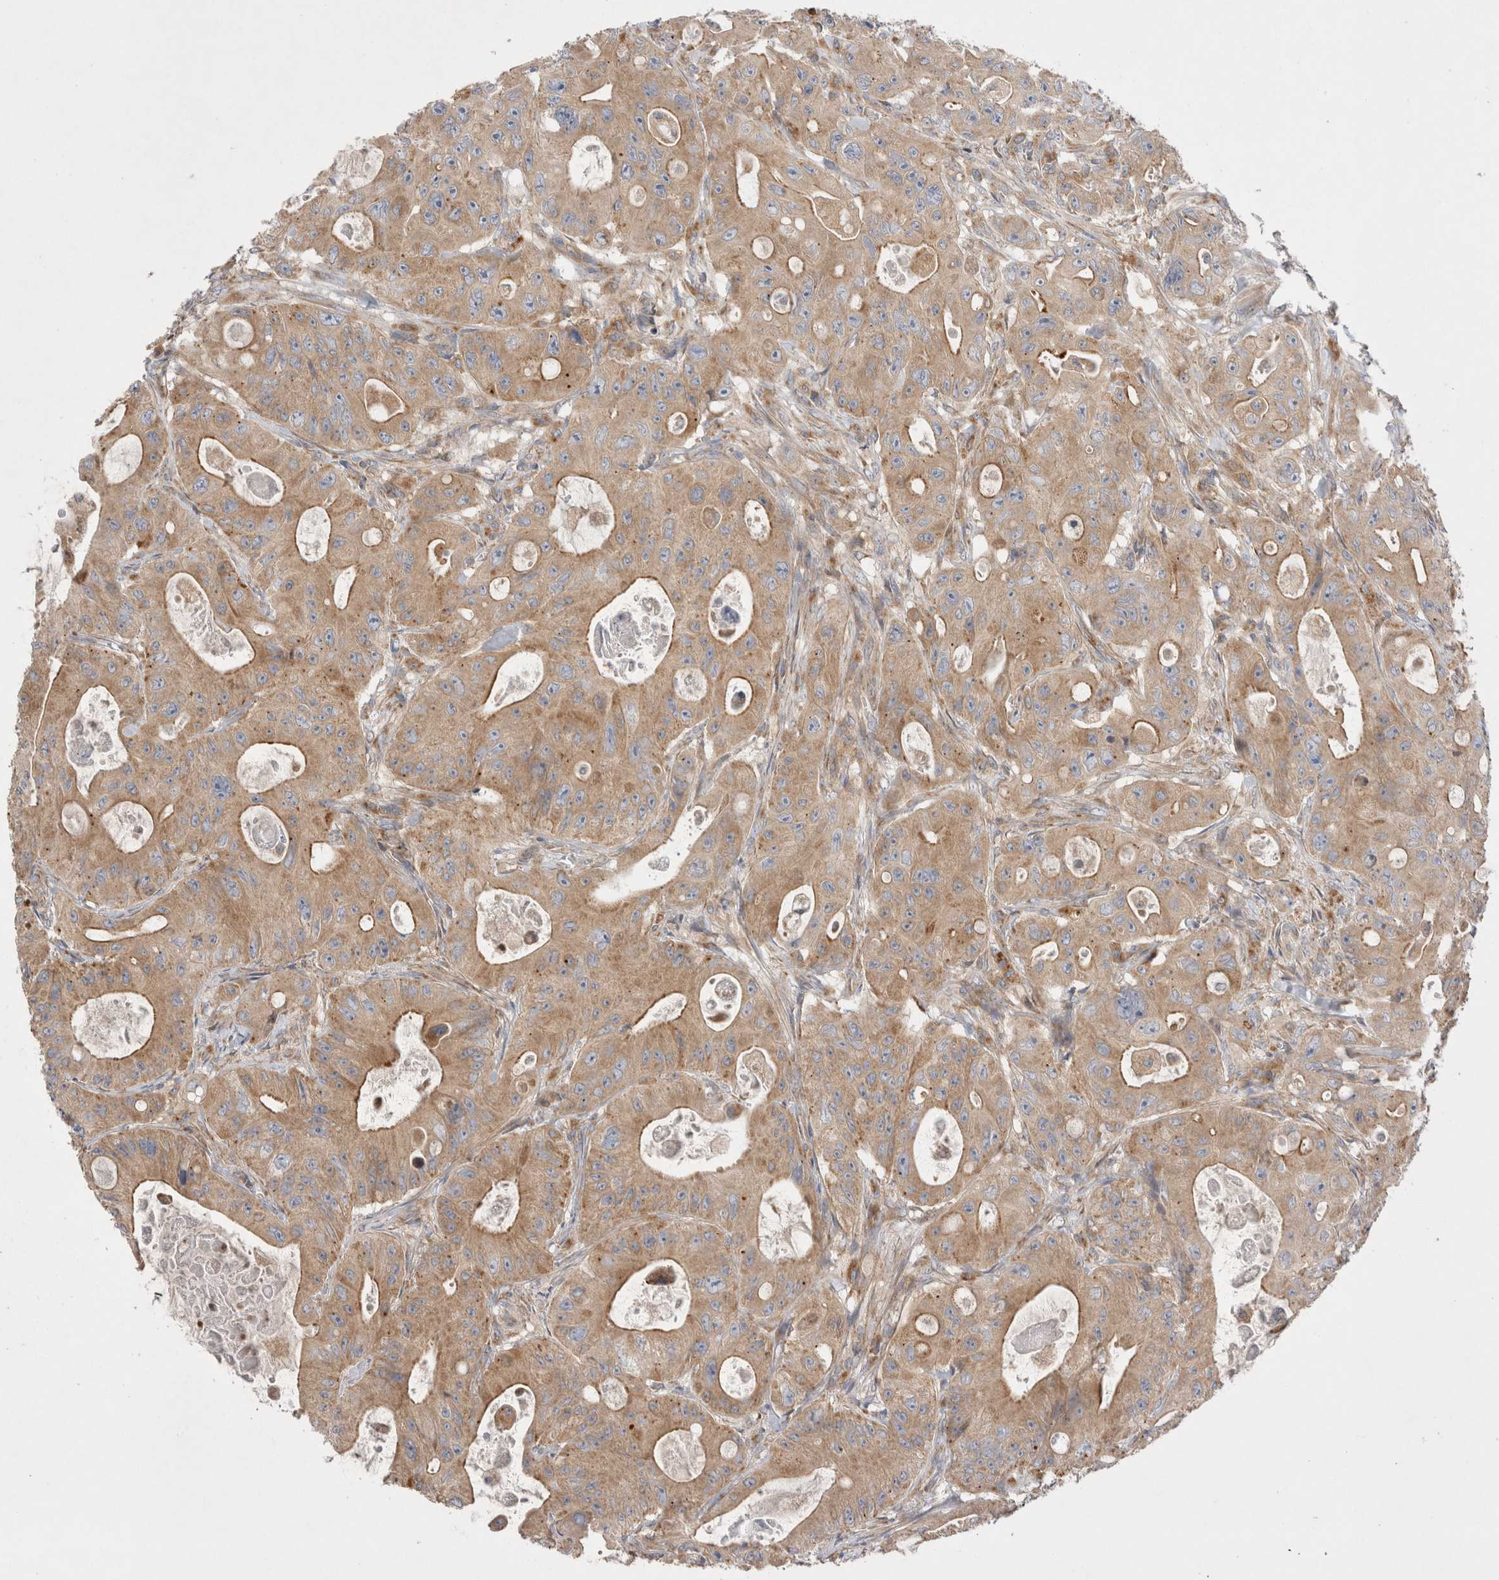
{"staining": {"intensity": "moderate", "quantity": ">75%", "location": "cytoplasmic/membranous"}, "tissue": "colorectal cancer", "cell_type": "Tumor cells", "image_type": "cancer", "snomed": [{"axis": "morphology", "description": "Adenocarcinoma, NOS"}, {"axis": "topography", "description": "Colon"}], "caption": "Tumor cells reveal moderate cytoplasmic/membranous staining in about >75% of cells in adenocarcinoma (colorectal).", "gene": "TBC1D16", "patient": {"sex": "female", "age": 46}}